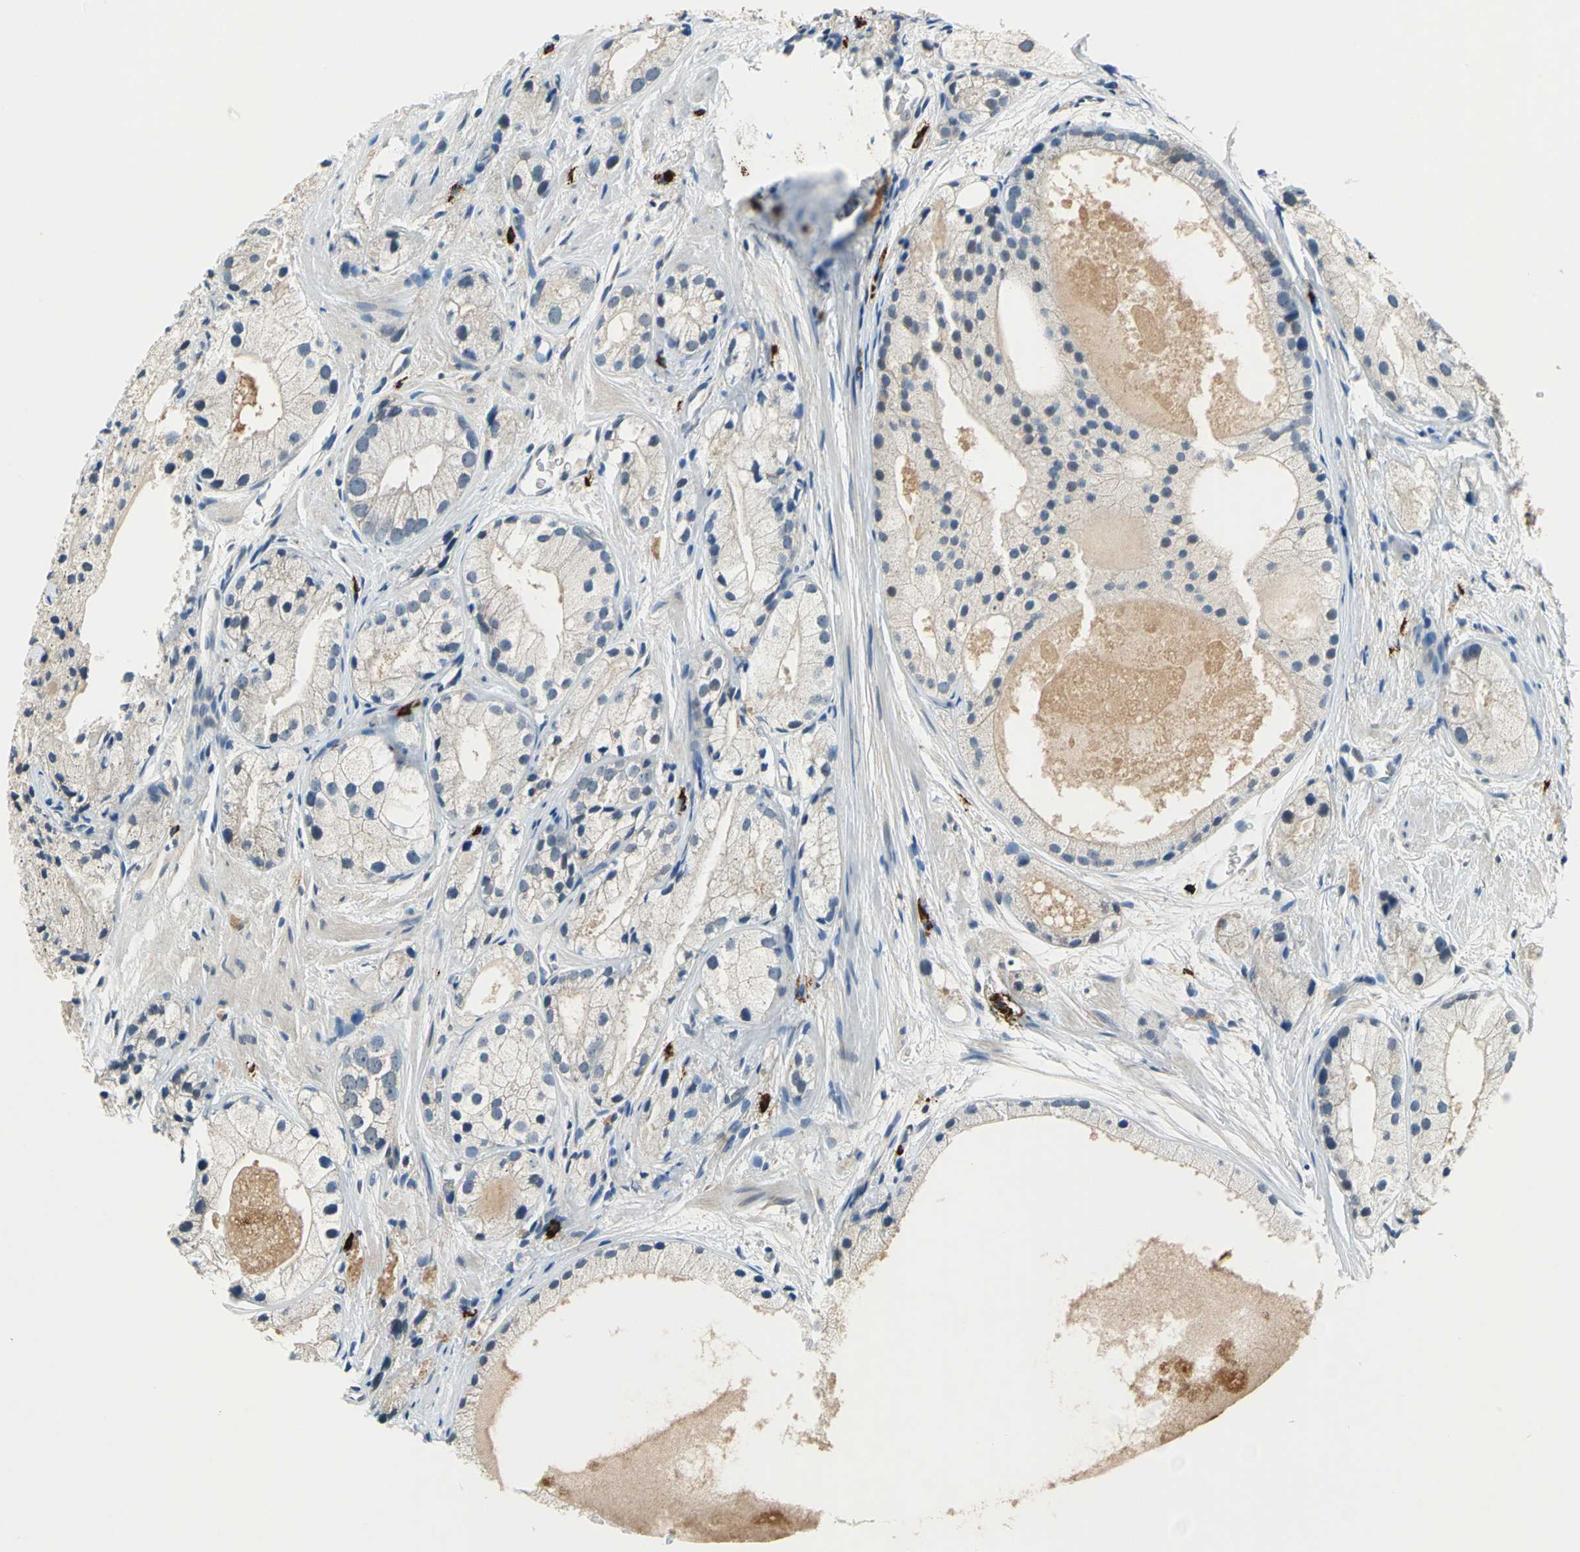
{"staining": {"intensity": "weak", "quantity": "25%-75%", "location": "cytoplasmic/membranous"}, "tissue": "prostate cancer", "cell_type": "Tumor cells", "image_type": "cancer", "snomed": [{"axis": "morphology", "description": "Adenocarcinoma, Low grade"}, {"axis": "topography", "description": "Prostate"}], "caption": "Protein positivity by immunohistochemistry (IHC) reveals weak cytoplasmic/membranous positivity in approximately 25%-75% of tumor cells in prostate cancer.", "gene": "SLC19A2", "patient": {"sex": "male", "age": 69}}